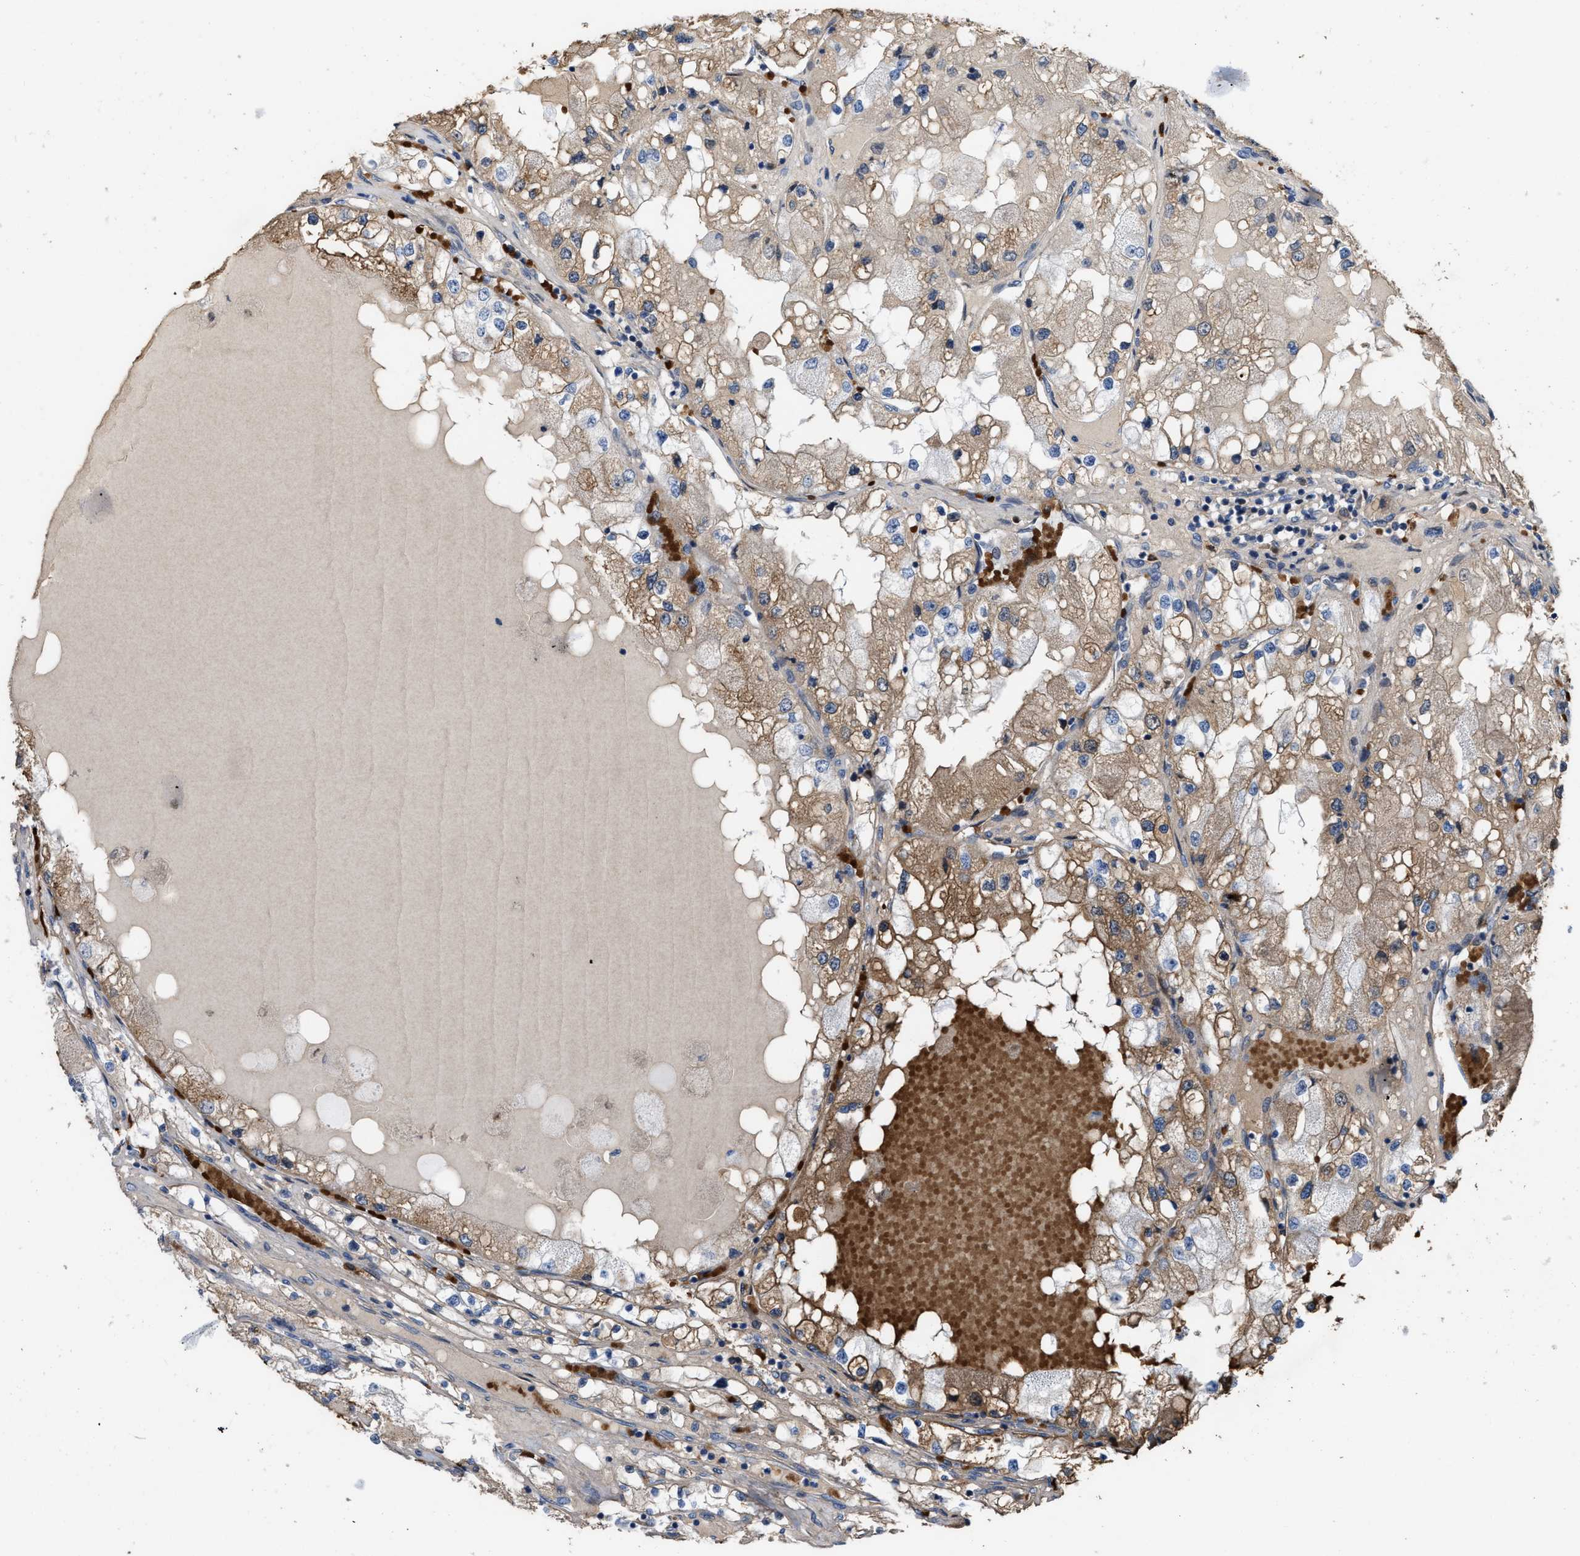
{"staining": {"intensity": "moderate", "quantity": "25%-75%", "location": "cytoplasmic/membranous"}, "tissue": "renal cancer", "cell_type": "Tumor cells", "image_type": "cancer", "snomed": [{"axis": "morphology", "description": "Adenocarcinoma, NOS"}, {"axis": "topography", "description": "Kidney"}], "caption": "Protein staining of adenocarcinoma (renal) tissue exhibits moderate cytoplasmic/membranous expression in about 25%-75% of tumor cells.", "gene": "POLR1F", "patient": {"sex": "male", "age": 68}}